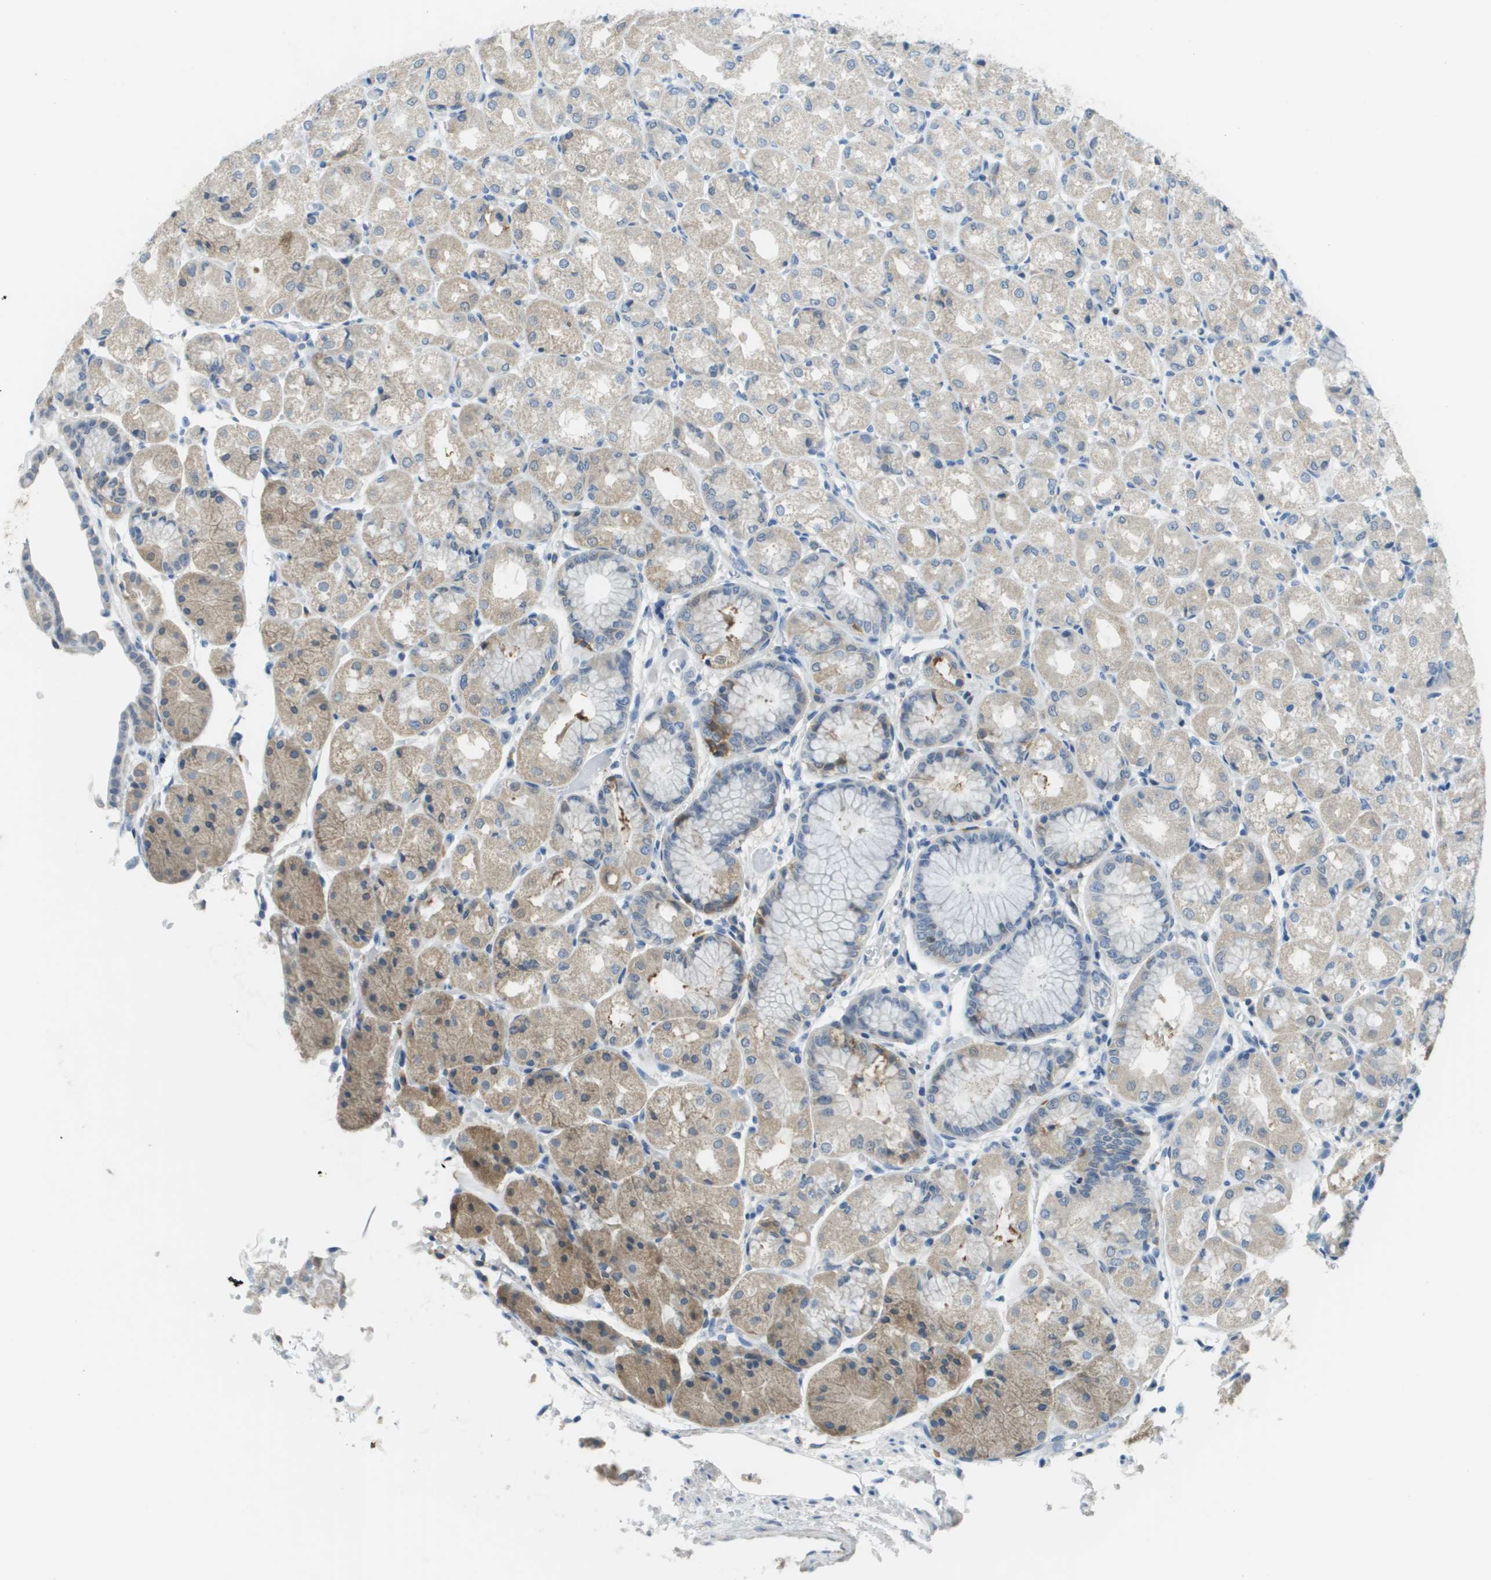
{"staining": {"intensity": "weak", "quantity": ">75%", "location": "cytoplasmic/membranous"}, "tissue": "stomach", "cell_type": "Glandular cells", "image_type": "normal", "snomed": [{"axis": "morphology", "description": "Normal tissue, NOS"}, {"axis": "topography", "description": "Stomach, upper"}], "caption": "Weak cytoplasmic/membranous staining is present in approximately >75% of glandular cells in unremarkable stomach.", "gene": "PTGDR2", "patient": {"sex": "male", "age": 72}}